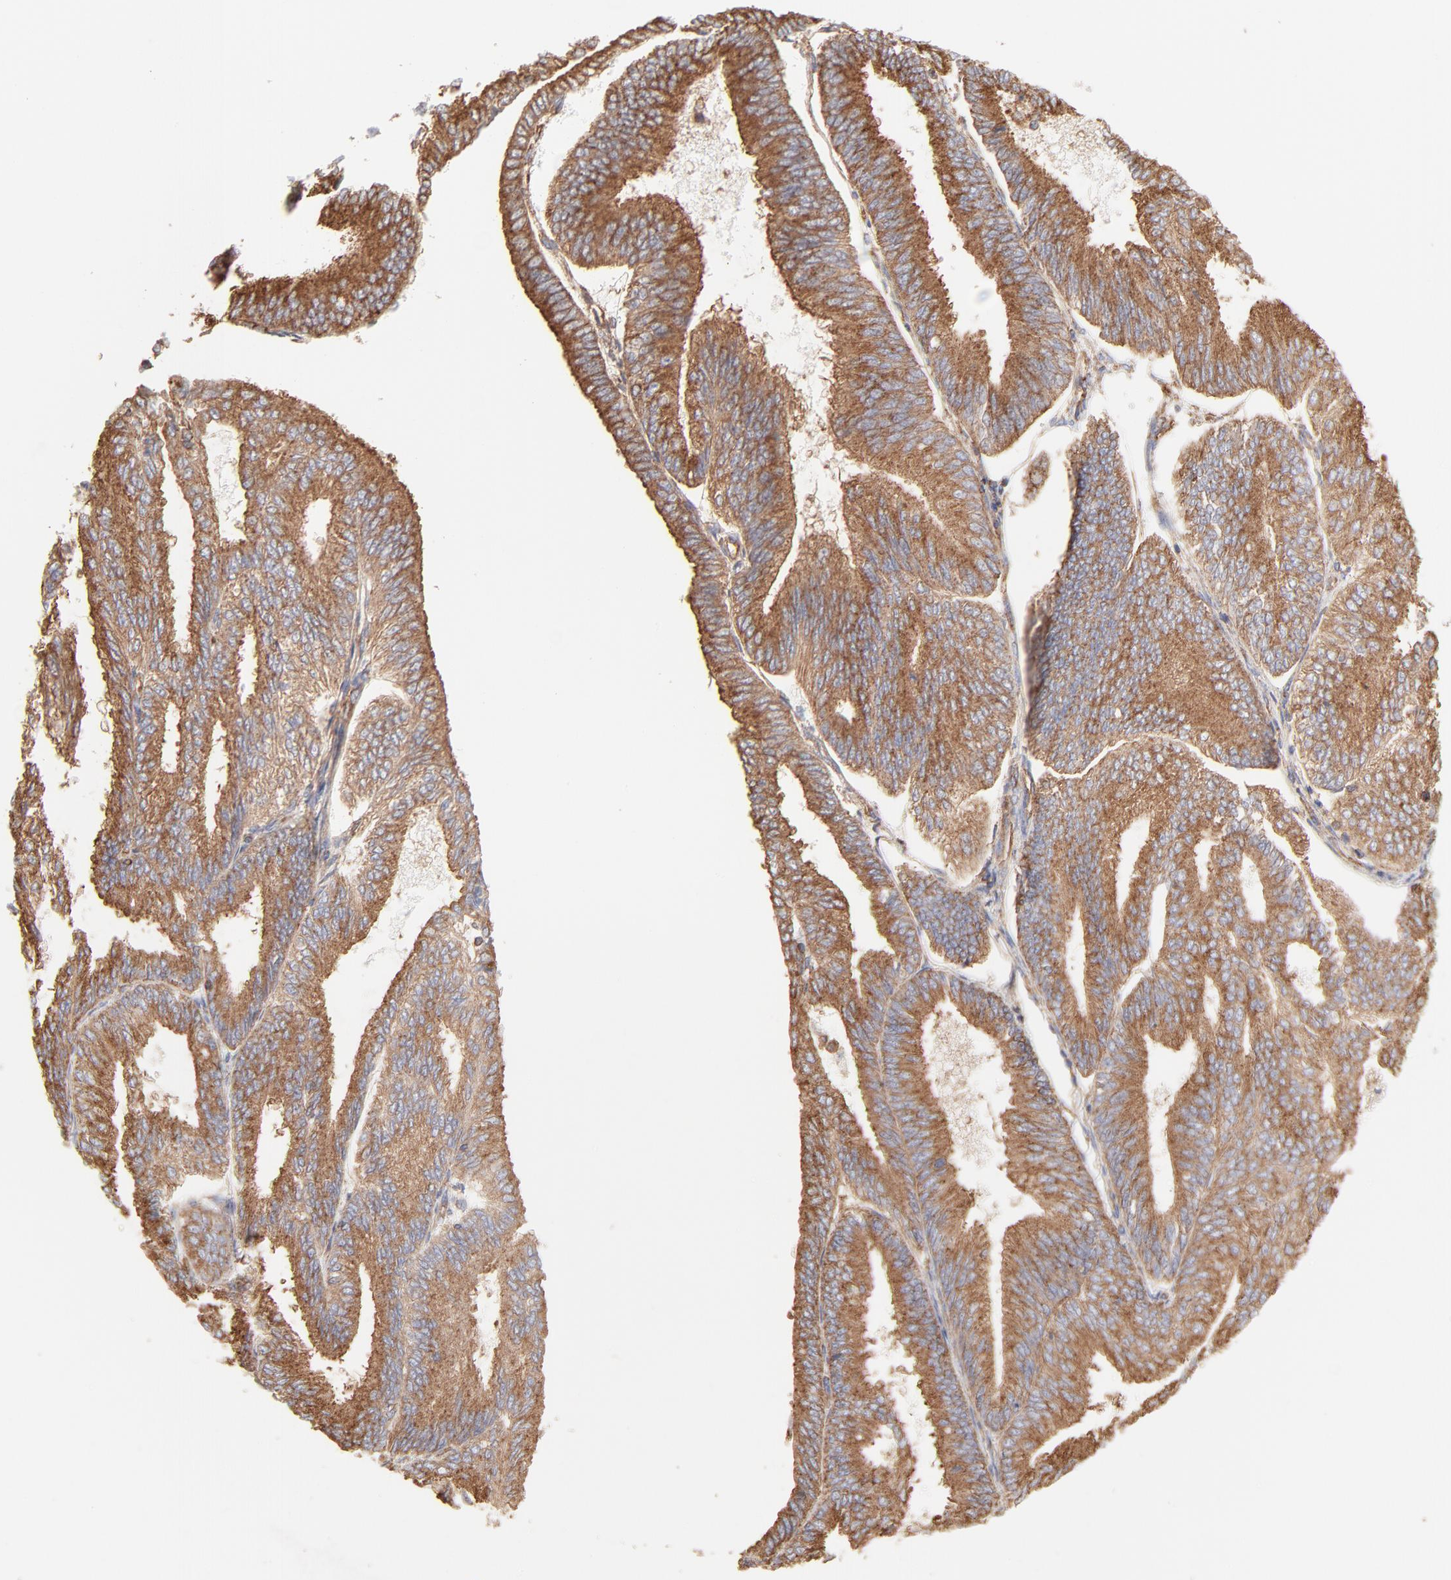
{"staining": {"intensity": "moderate", "quantity": ">75%", "location": "cytoplasmic/membranous"}, "tissue": "endometrial cancer", "cell_type": "Tumor cells", "image_type": "cancer", "snomed": [{"axis": "morphology", "description": "Adenocarcinoma, NOS"}, {"axis": "topography", "description": "Endometrium"}], "caption": "The immunohistochemical stain highlights moderate cytoplasmic/membranous expression in tumor cells of endometrial adenocarcinoma tissue.", "gene": "CLTB", "patient": {"sex": "female", "age": 55}}